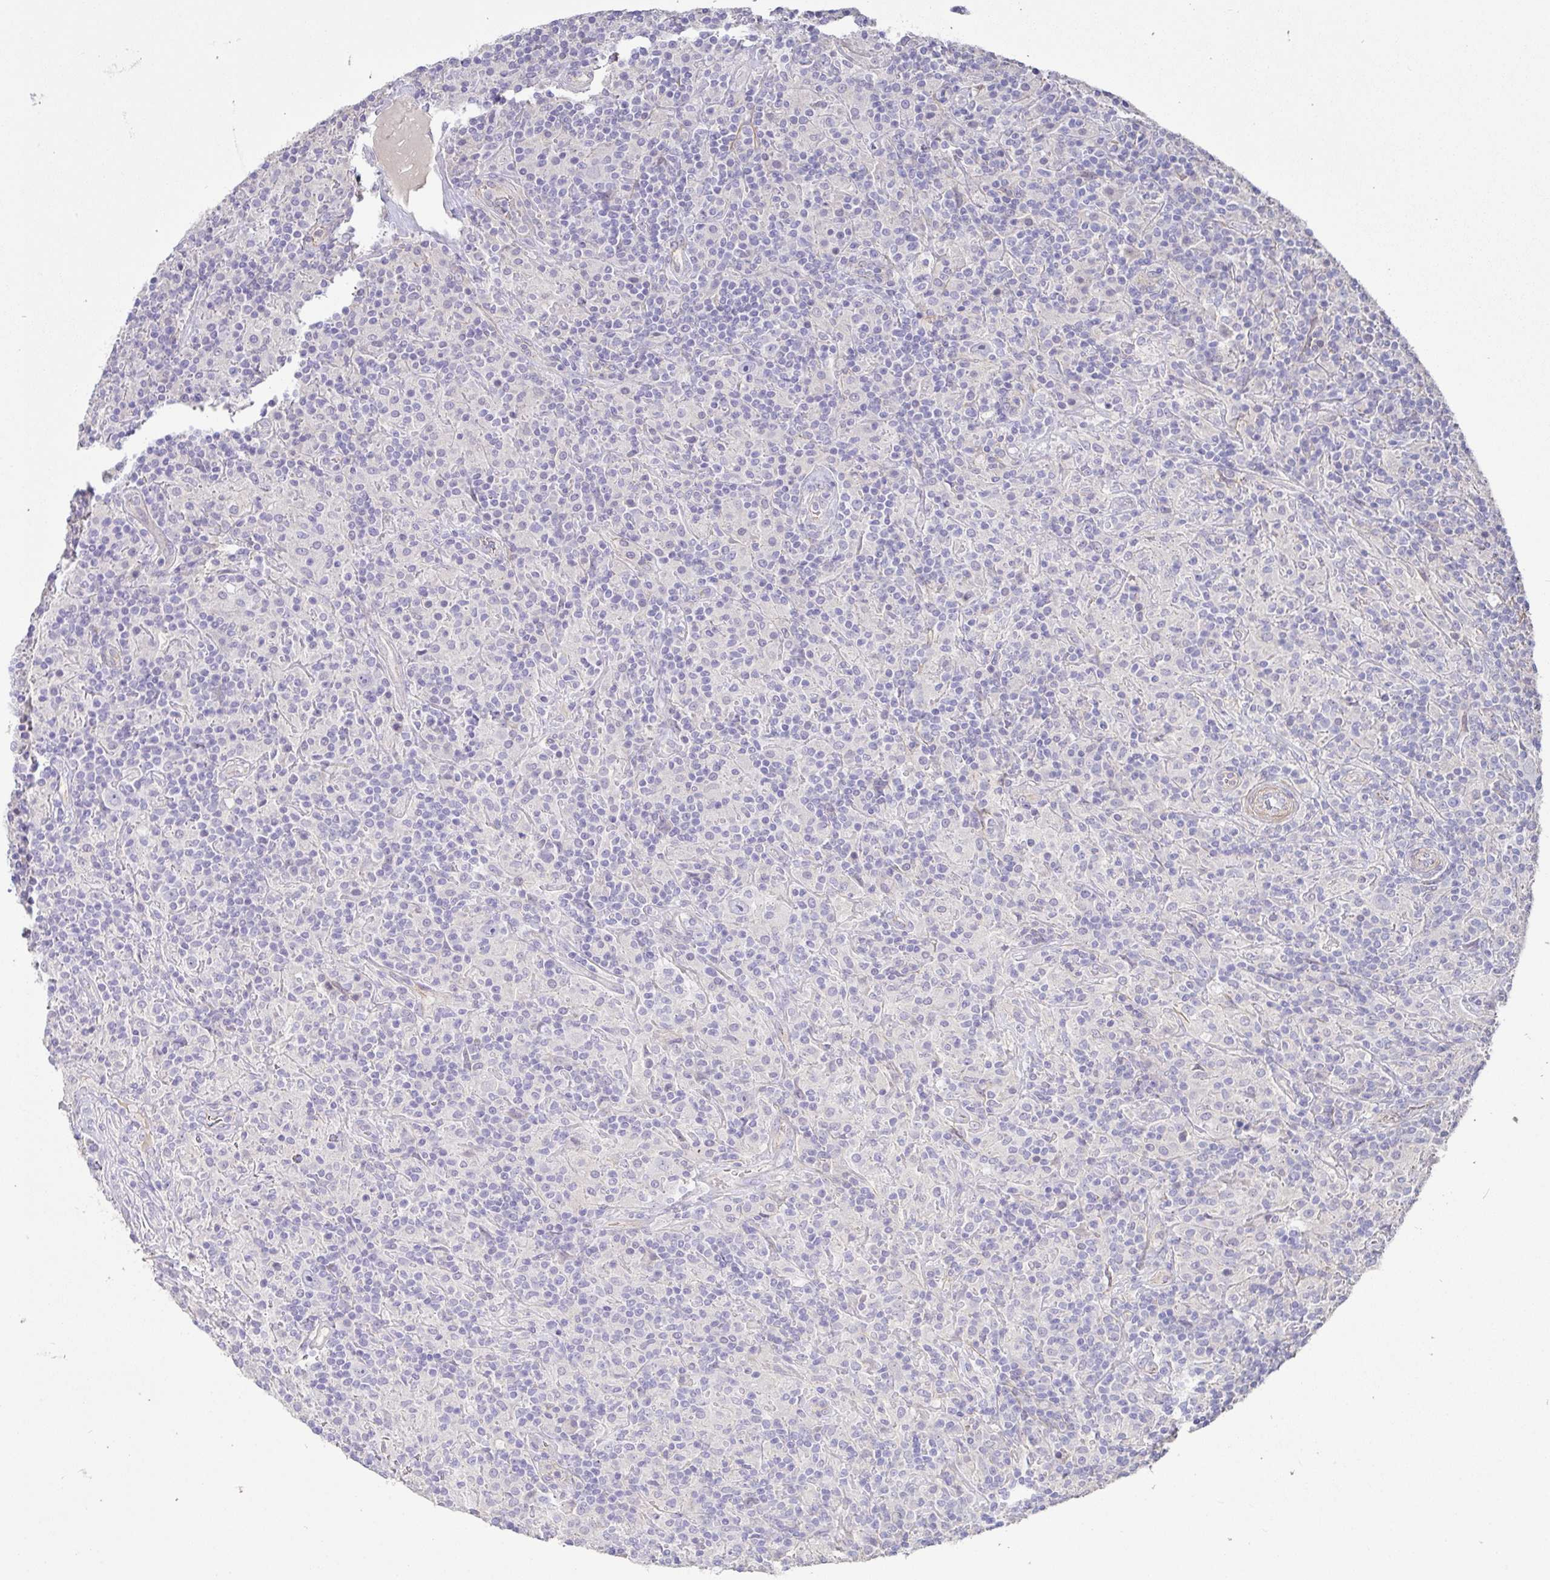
{"staining": {"intensity": "negative", "quantity": "none", "location": "none"}, "tissue": "lymphoma", "cell_type": "Tumor cells", "image_type": "cancer", "snomed": [{"axis": "morphology", "description": "Hodgkin's disease, NOS"}, {"axis": "topography", "description": "Lymph node"}], "caption": "This is an IHC photomicrograph of Hodgkin's disease. There is no positivity in tumor cells.", "gene": "PYGM", "patient": {"sex": "male", "age": 70}}